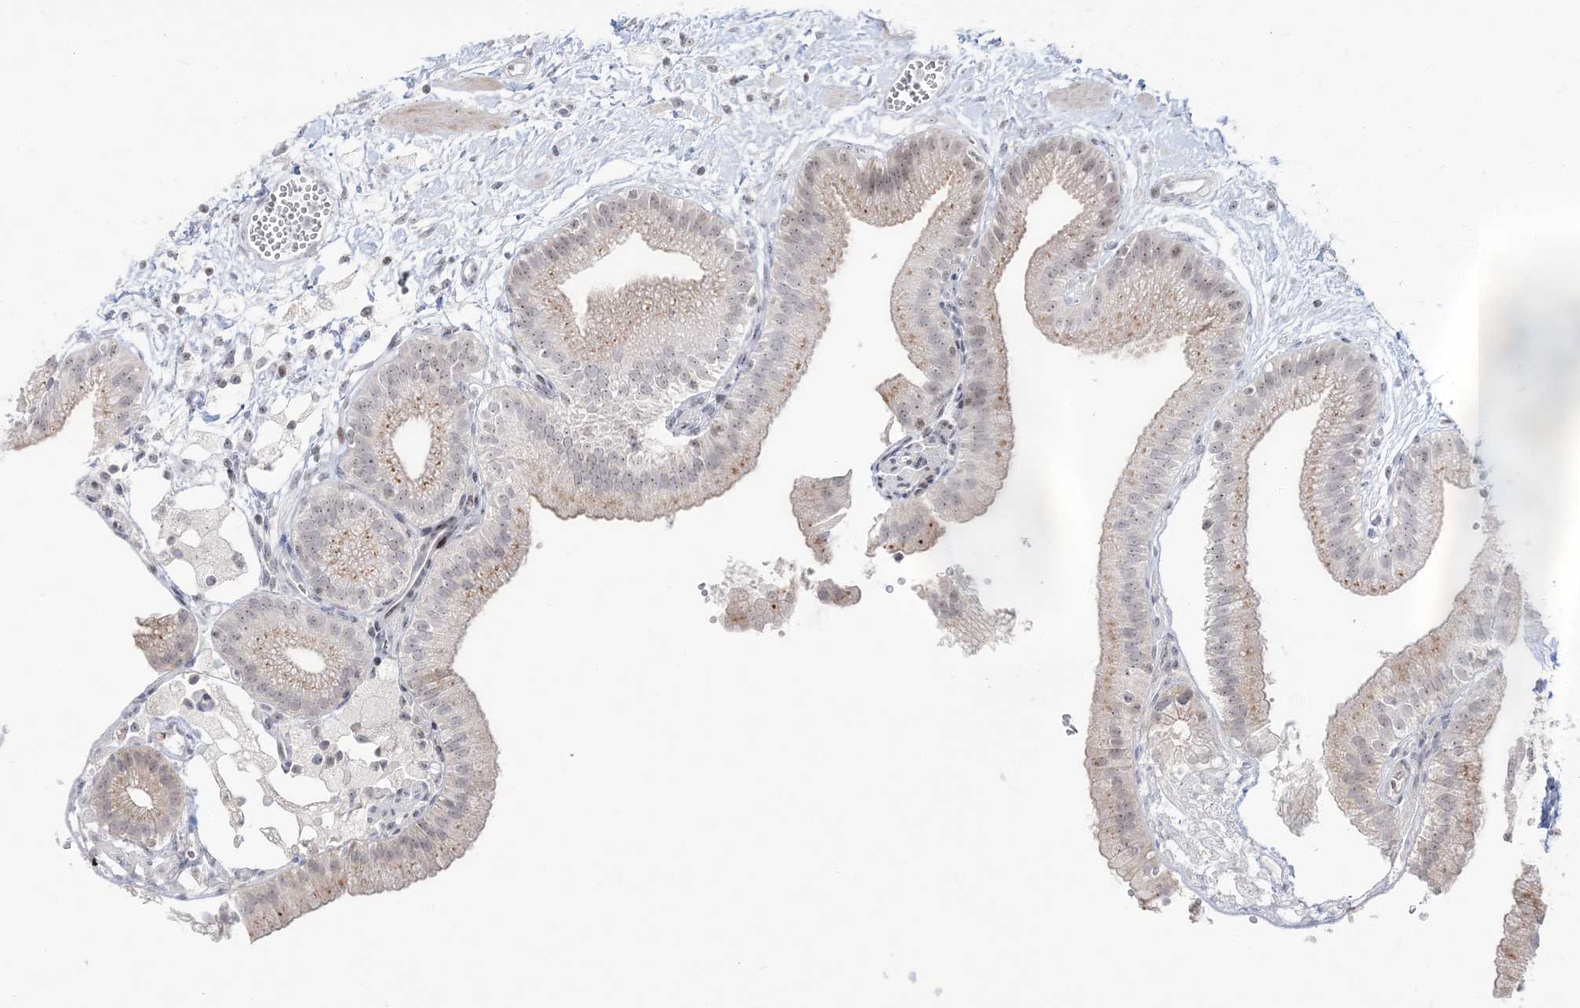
{"staining": {"intensity": "moderate", "quantity": "25%-75%", "location": "cytoplasmic/membranous,nuclear"}, "tissue": "gallbladder", "cell_type": "Glandular cells", "image_type": "normal", "snomed": [{"axis": "morphology", "description": "Normal tissue, NOS"}, {"axis": "topography", "description": "Gallbladder"}], "caption": "Approximately 25%-75% of glandular cells in normal gallbladder display moderate cytoplasmic/membranous,nuclear protein staining as visualized by brown immunohistochemical staining.", "gene": "SH3BP4", "patient": {"sex": "male", "age": 55}}